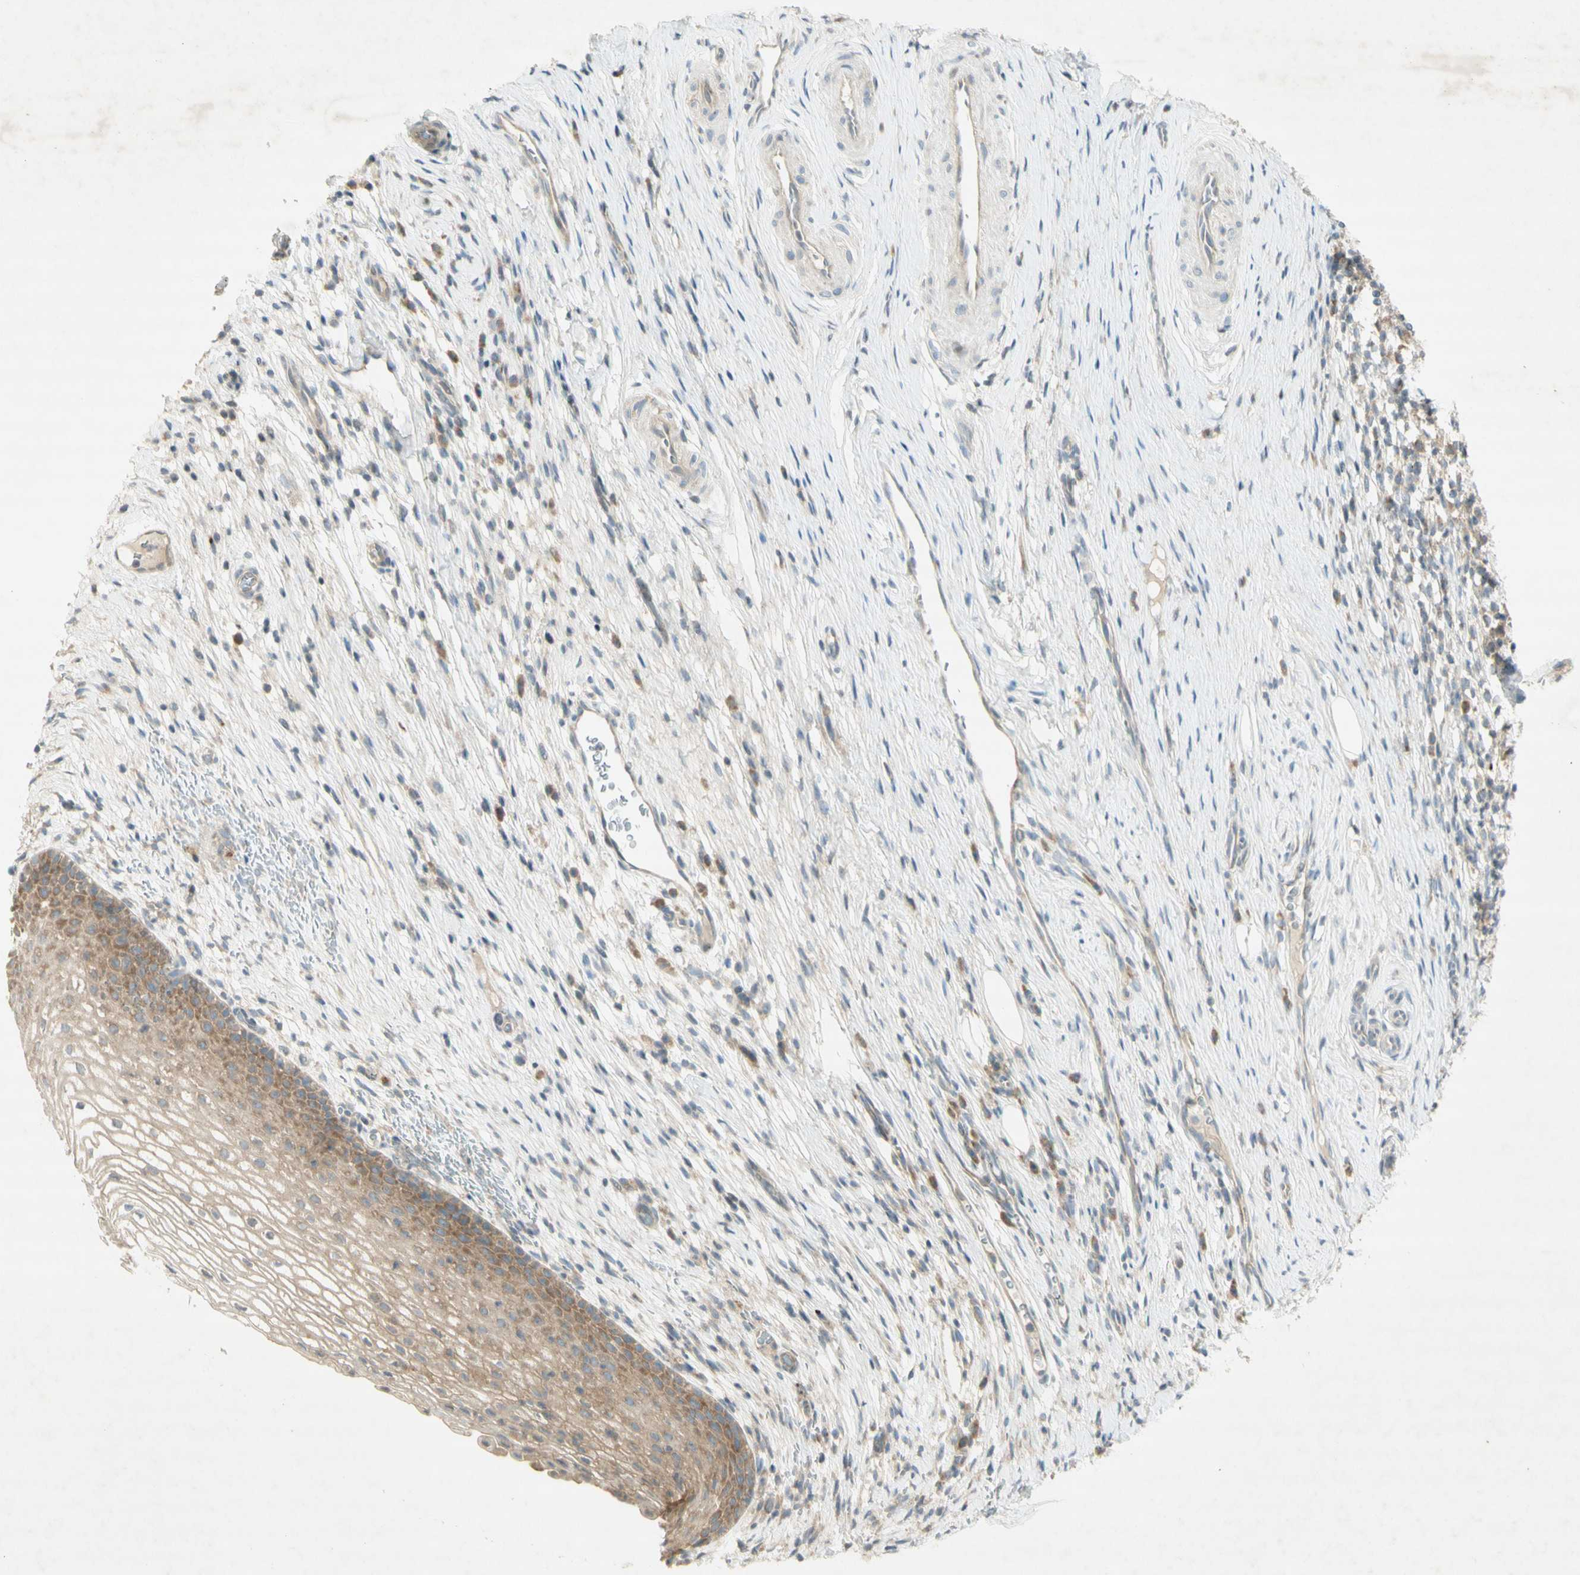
{"staining": {"intensity": "moderate", "quantity": "25%-75%", "location": "cytoplasmic/membranous"}, "tissue": "cervical cancer", "cell_type": "Tumor cells", "image_type": "cancer", "snomed": [{"axis": "morphology", "description": "Squamous cell carcinoma, NOS"}, {"axis": "topography", "description": "Cervix"}], "caption": "The histopathology image demonstrates a brown stain indicating the presence of a protein in the cytoplasmic/membranous of tumor cells in cervical squamous cell carcinoma.", "gene": "ETF1", "patient": {"sex": "female", "age": 51}}